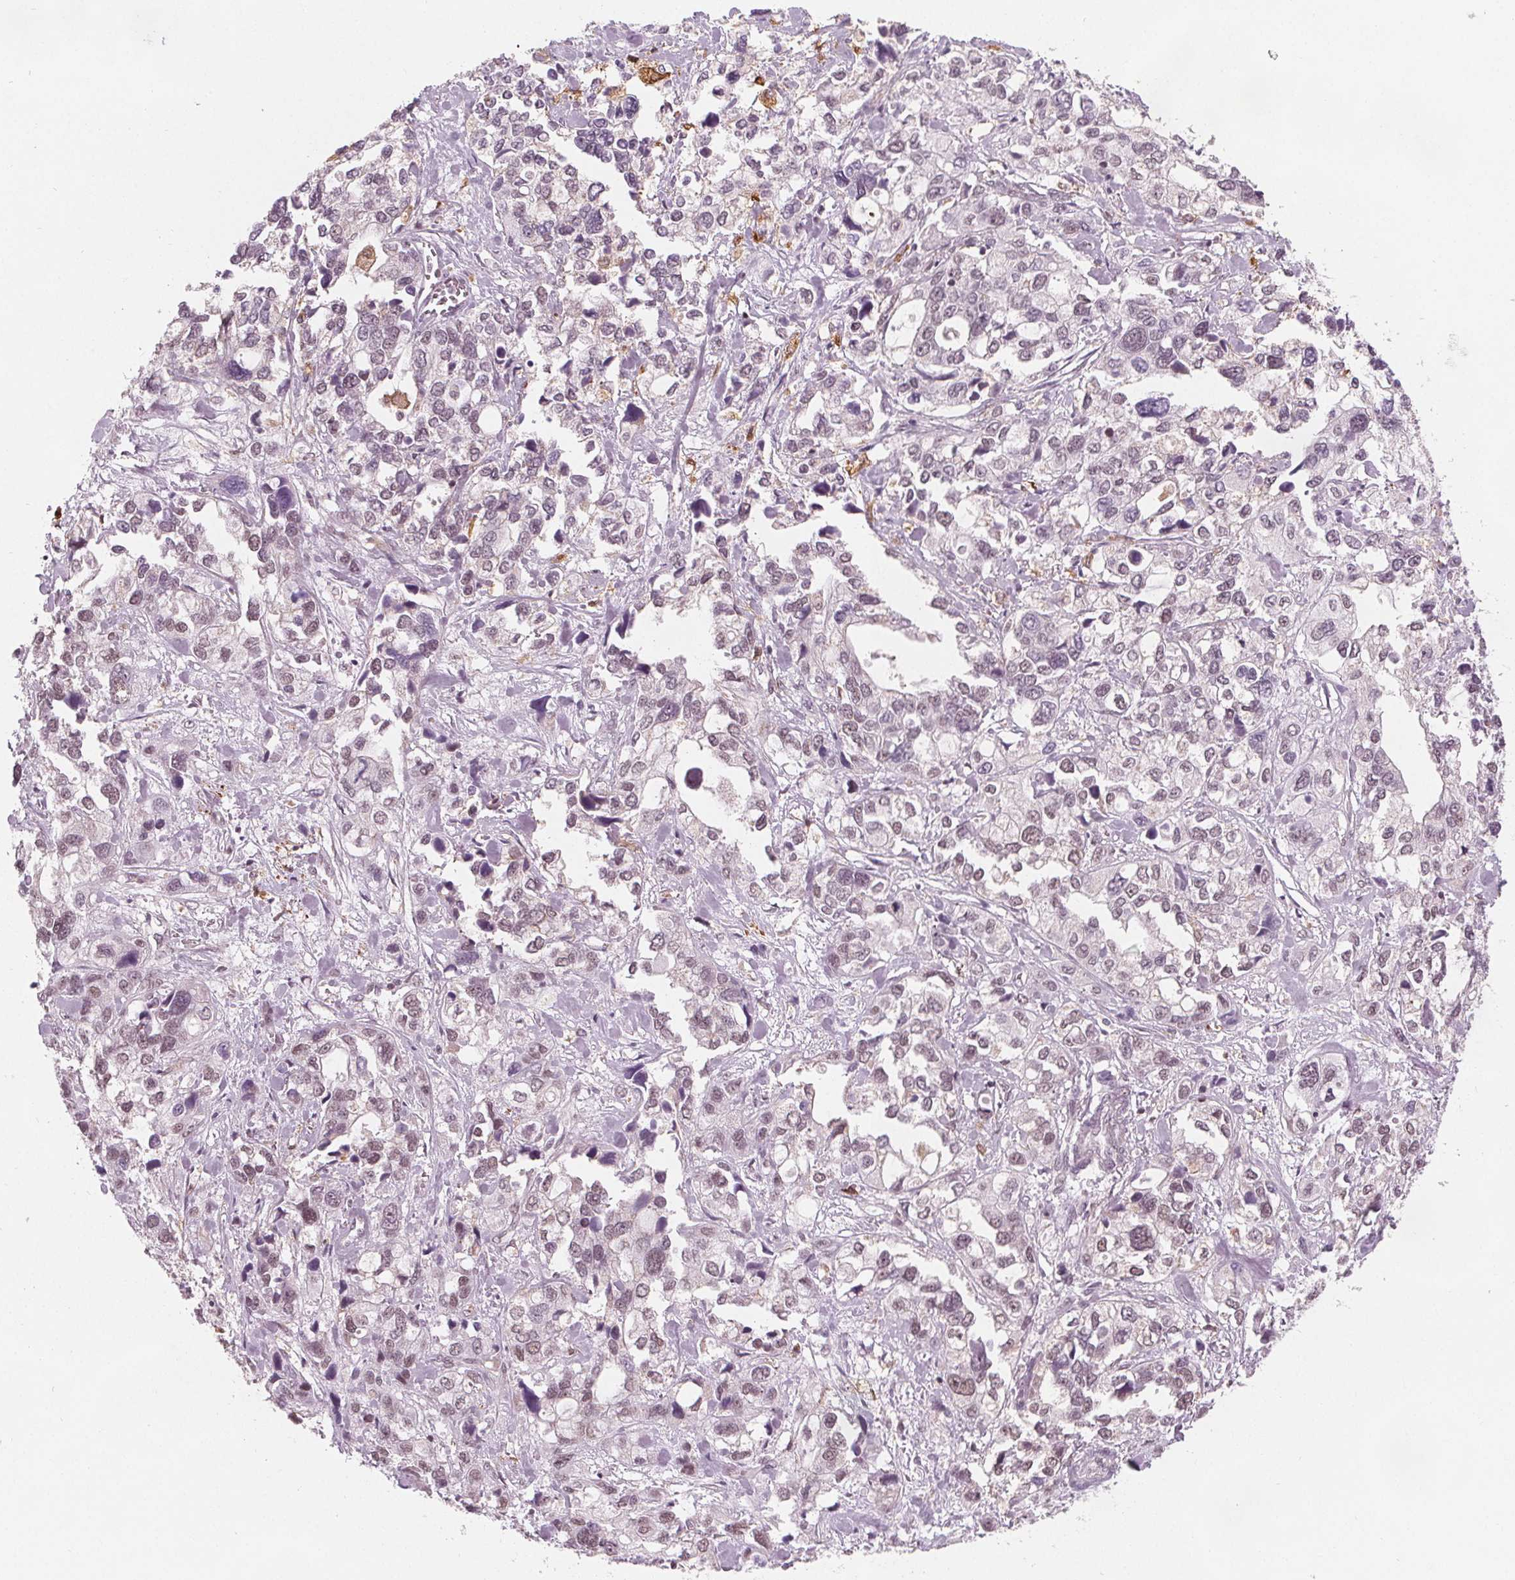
{"staining": {"intensity": "weak", "quantity": "<25%", "location": "nuclear"}, "tissue": "stomach cancer", "cell_type": "Tumor cells", "image_type": "cancer", "snomed": [{"axis": "morphology", "description": "Adenocarcinoma, NOS"}, {"axis": "topography", "description": "Stomach, upper"}], "caption": "High magnification brightfield microscopy of stomach adenocarcinoma stained with DAB (brown) and counterstained with hematoxylin (blue): tumor cells show no significant positivity.", "gene": "DPM2", "patient": {"sex": "female", "age": 81}}